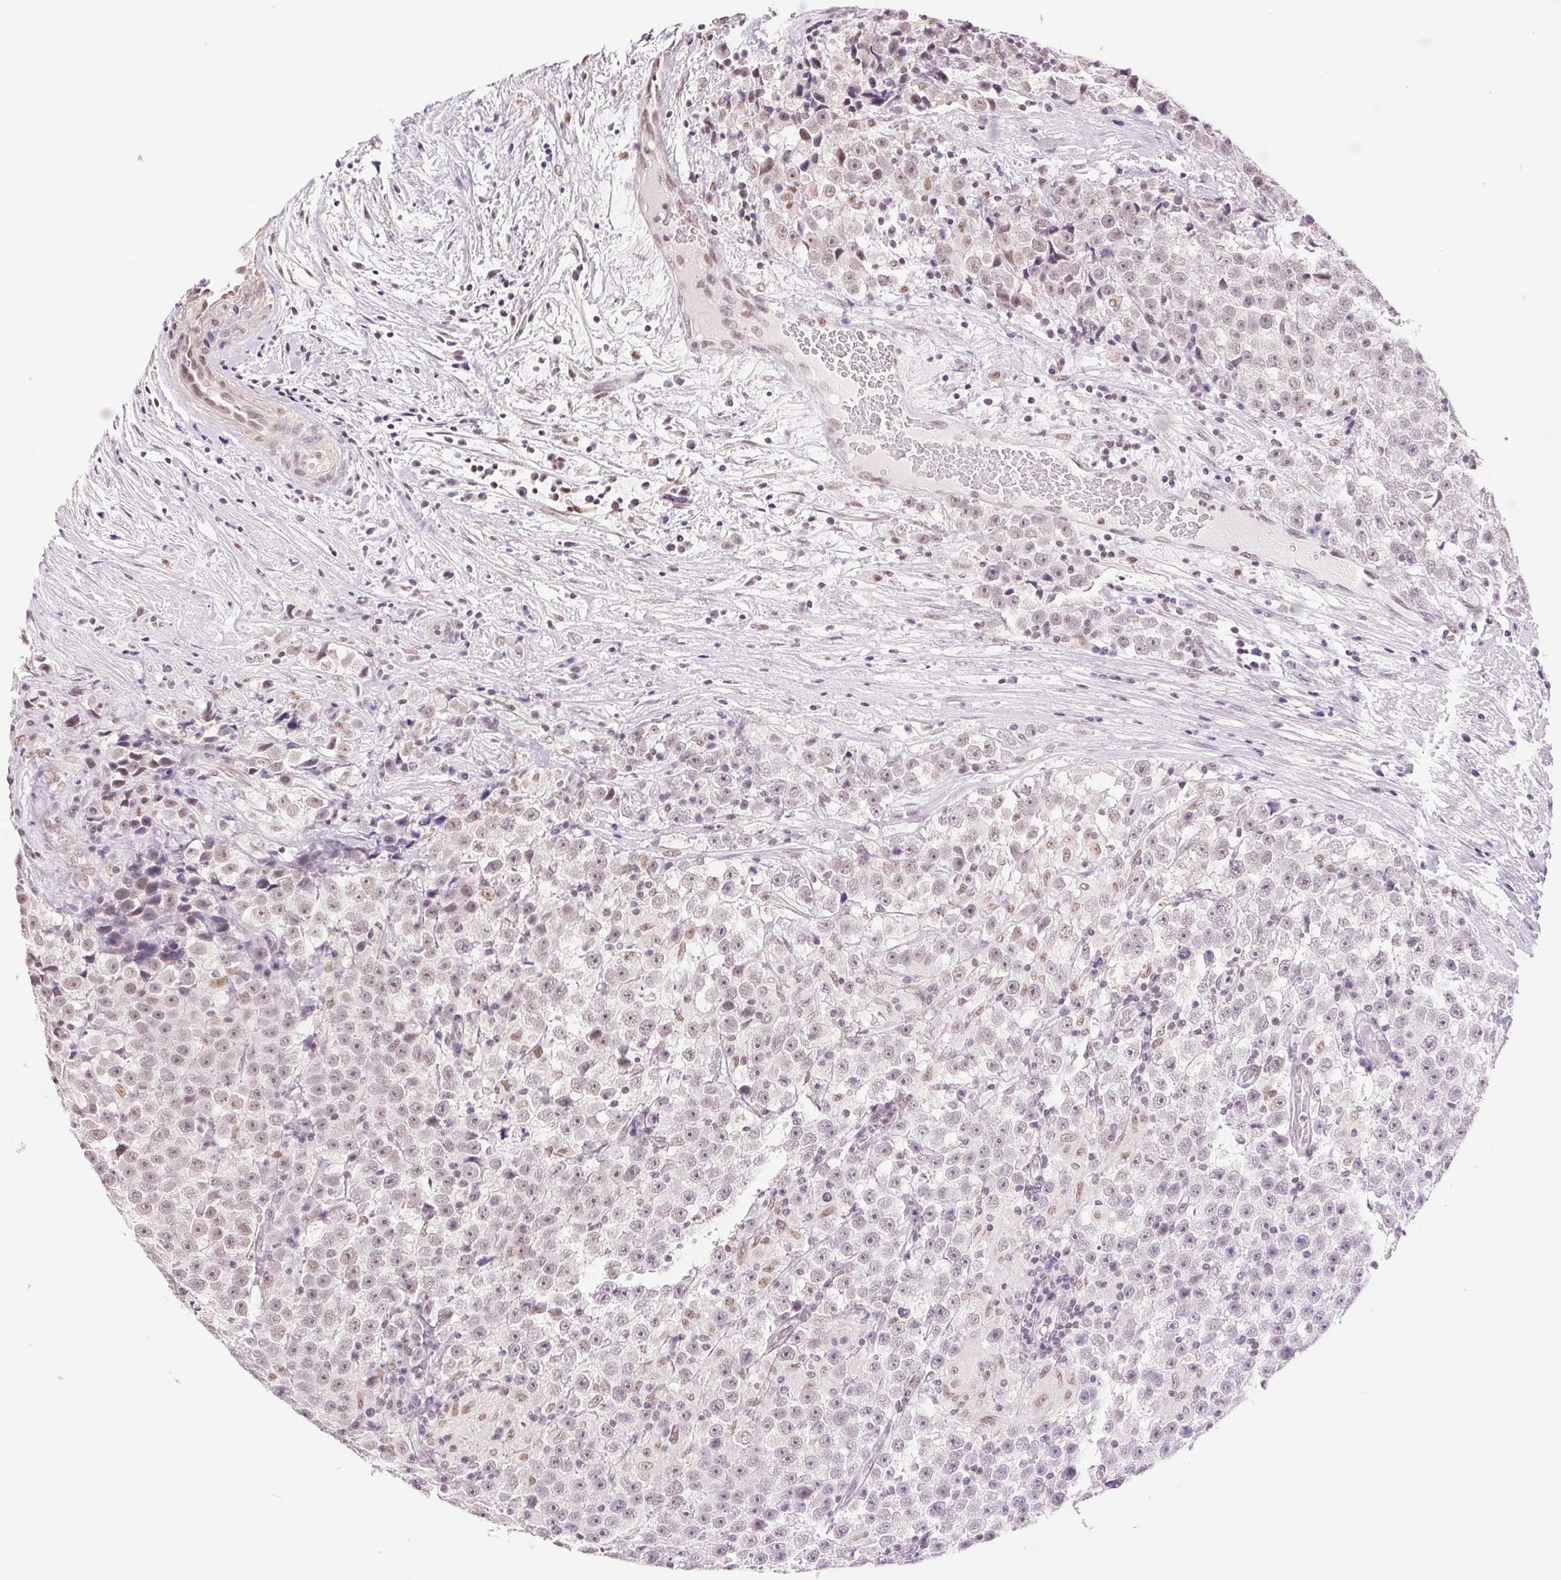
{"staining": {"intensity": "weak", "quantity": "<25%", "location": "nuclear"}, "tissue": "testis cancer", "cell_type": "Tumor cells", "image_type": "cancer", "snomed": [{"axis": "morphology", "description": "Seminoma, NOS"}, {"axis": "topography", "description": "Testis"}], "caption": "High power microscopy histopathology image of an IHC image of seminoma (testis), revealing no significant staining in tumor cells.", "gene": "RPRD1B", "patient": {"sex": "male", "age": 31}}